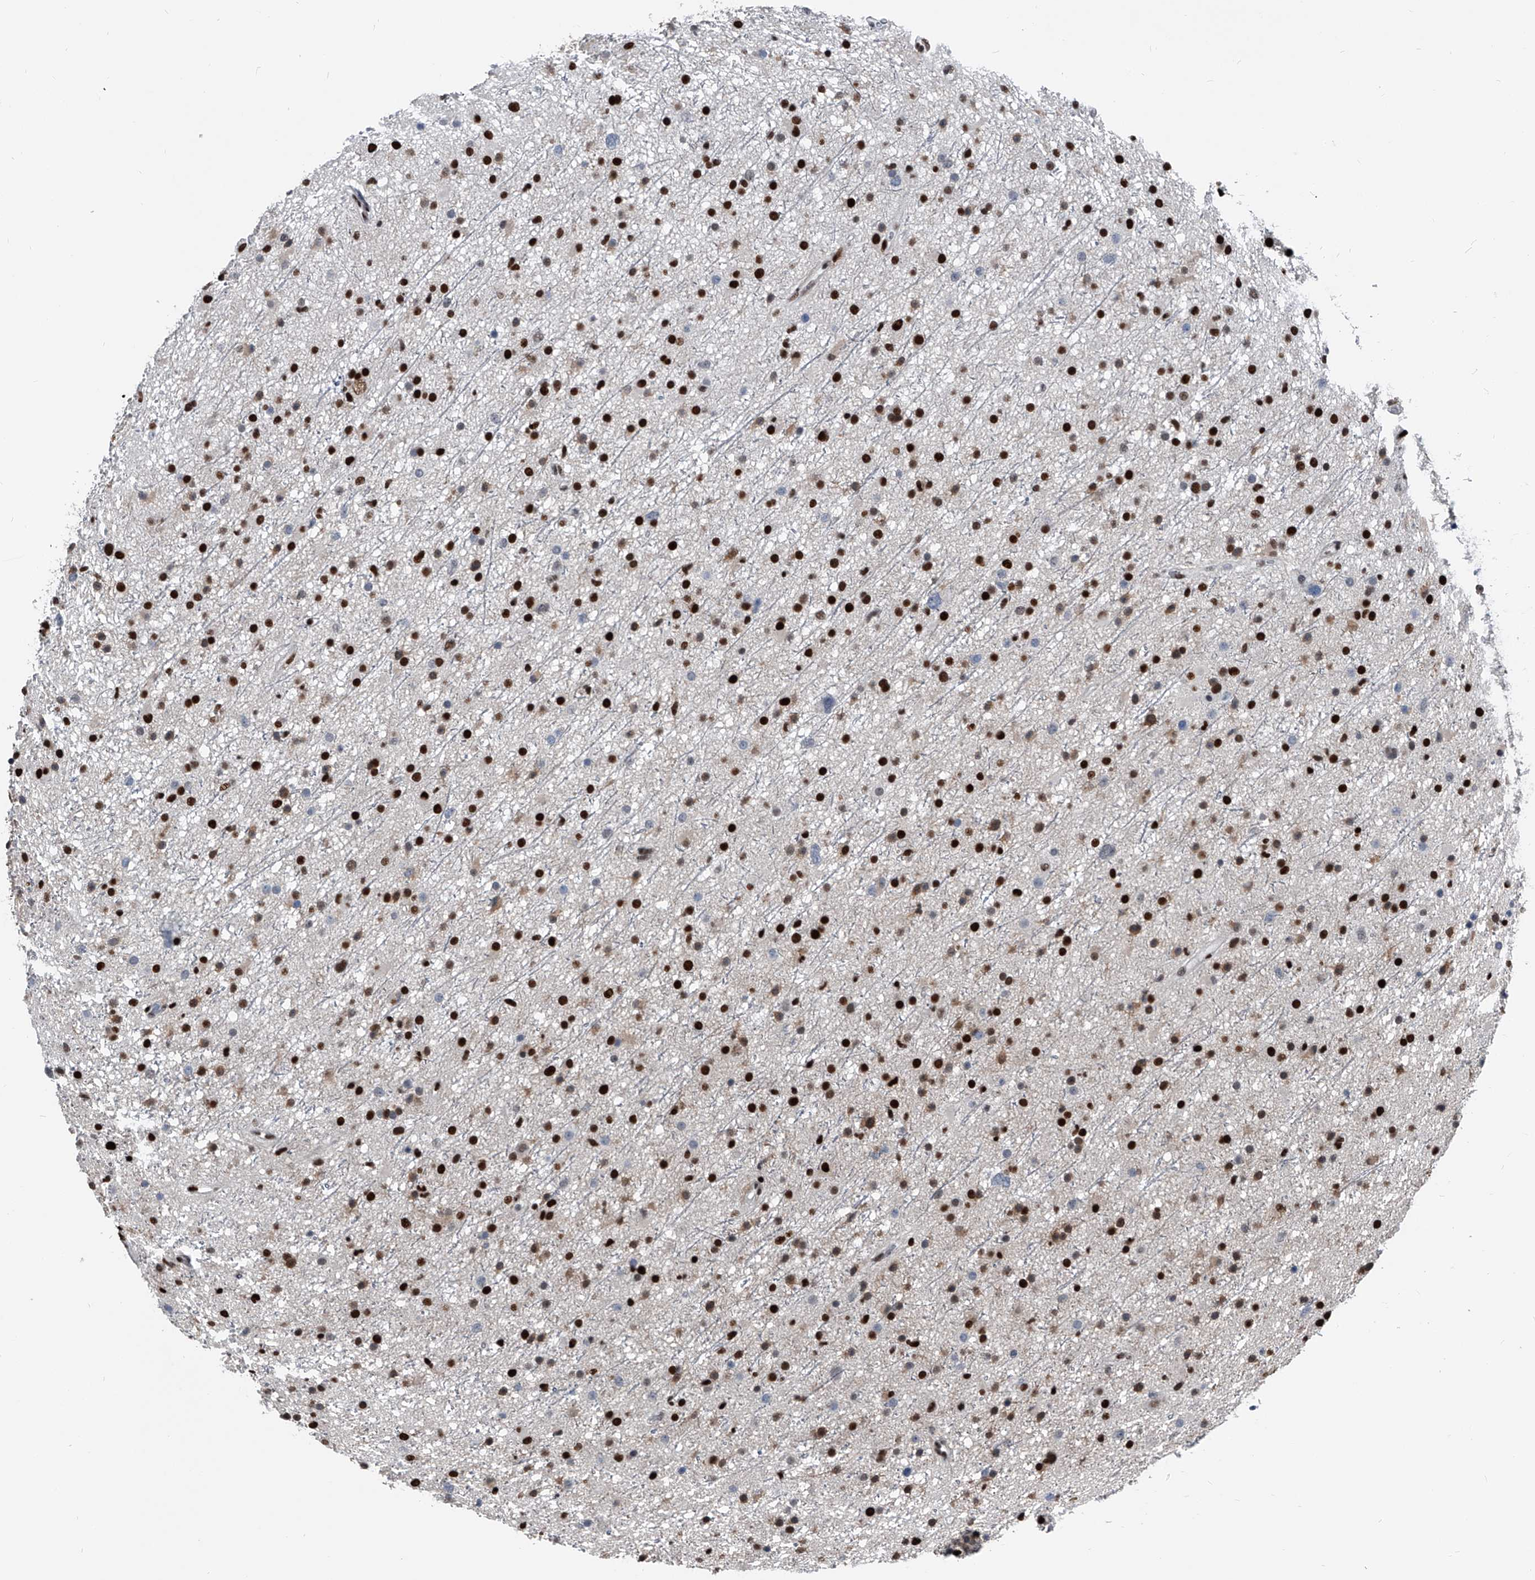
{"staining": {"intensity": "strong", "quantity": ">75%", "location": "nuclear"}, "tissue": "glioma", "cell_type": "Tumor cells", "image_type": "cancer", "snomed": [{"axis": "morphology", "description": "Glioma, malignant, Low grade"}, {"axis": "topography", "description": "Cerebral cortex"}], "caption": "The photomicrograph shows a brown stain indicating the presence of a protein in the nuclear of tumor cells in malignant low-grade glioma.", "gene": "FKBP5", "patient": {"sex": "female", "age": 39}}